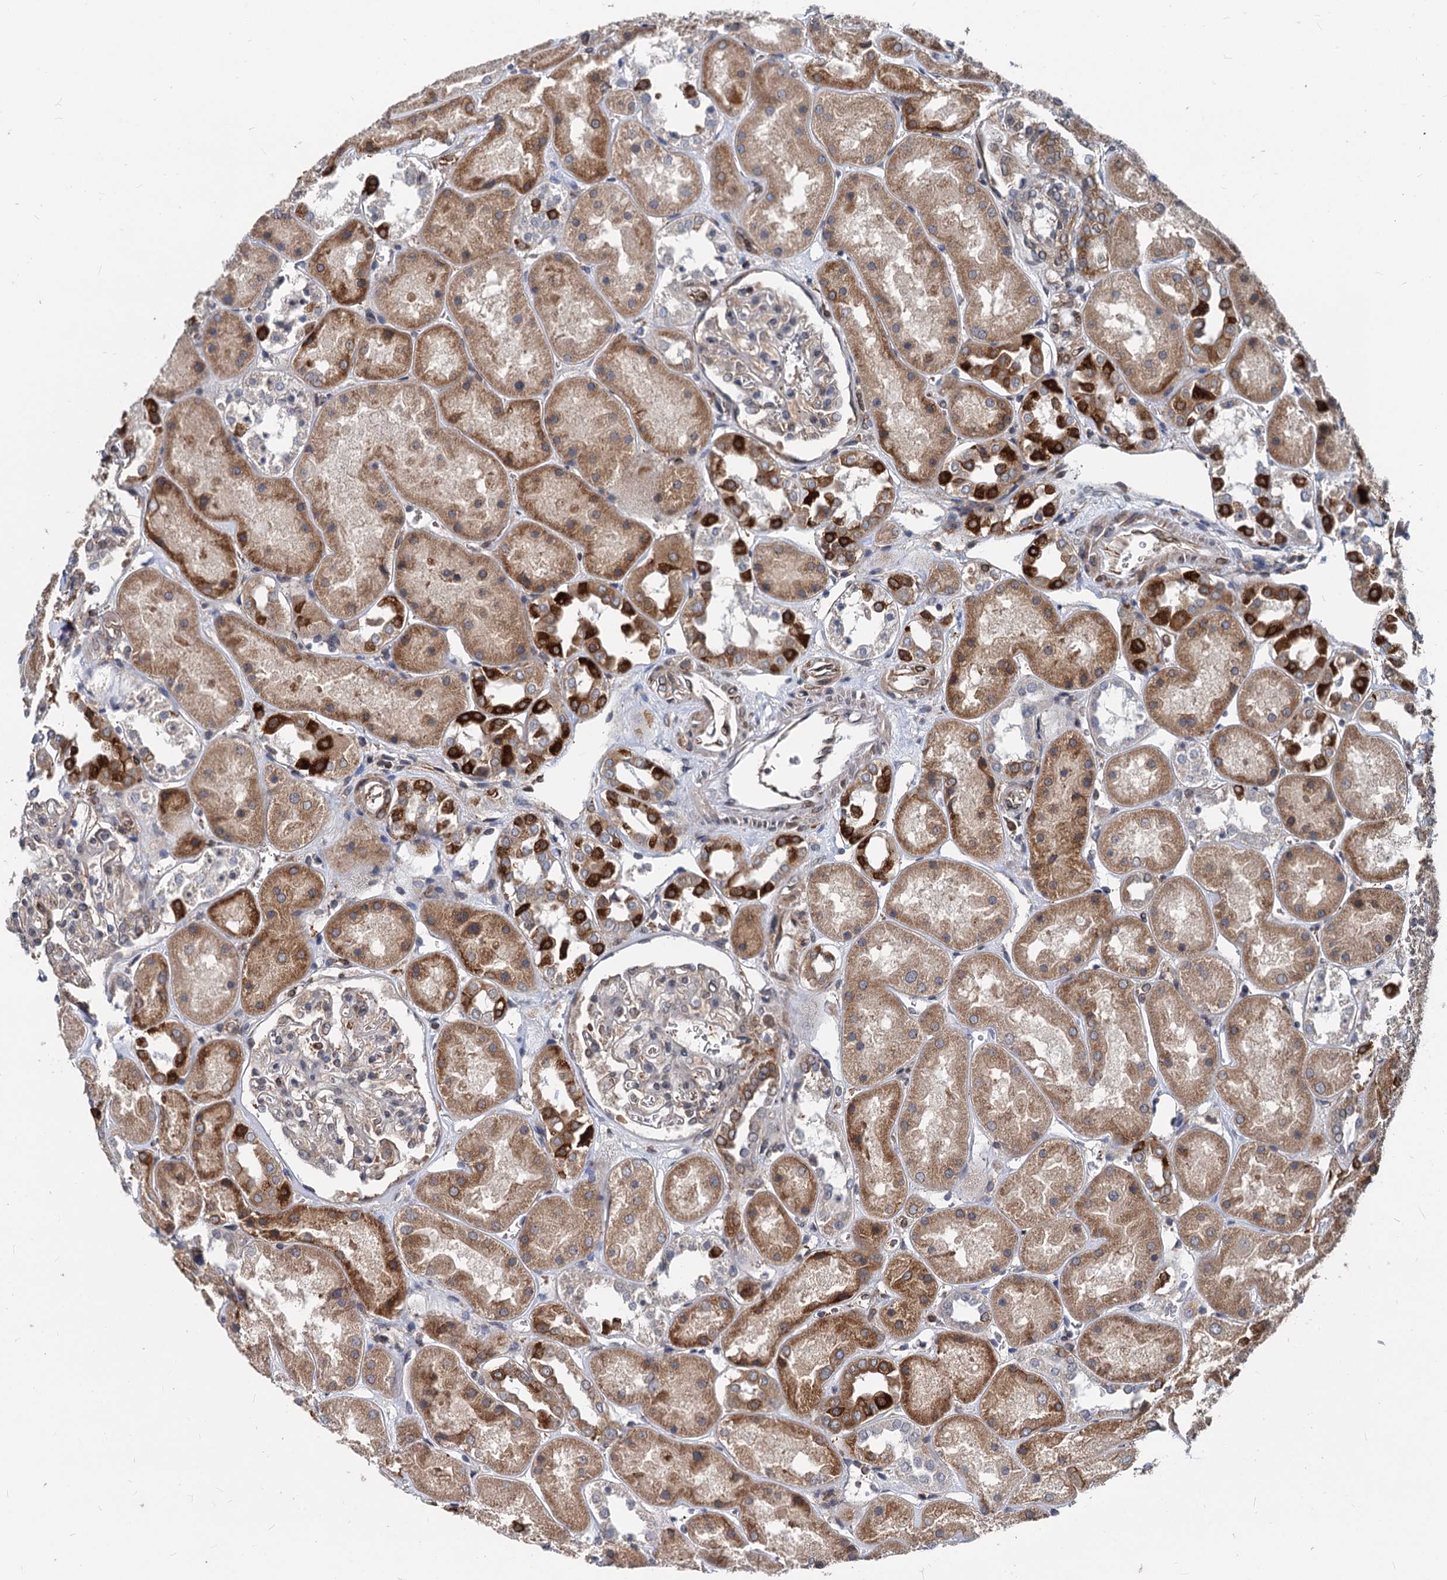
{"staining": {"intensity": "weak", "quantity": "25%-75%", "location": "cytoplasmic/membranous"}, "tissue": "kidney", "cell_type": "Cells in glomeruli", "image_type": "normal", "snomed": [{"axis": "morphology", "description": "Normal tissue, NOS"}, {"axis": "topography", "description": "Kidney"}], "caption": "IHC photomicrograph of normal kidney: human kidney stained using immunohistochemistry (IHC) demonstrates low levels of weak protein expression localized specifically in the cytoplasmic/membranous of cells in glomeruli, appearing as a cytoplasmic/membranous brown color.", "gene": "STIM1", "patient": {"sex": "male", "age": 70}}